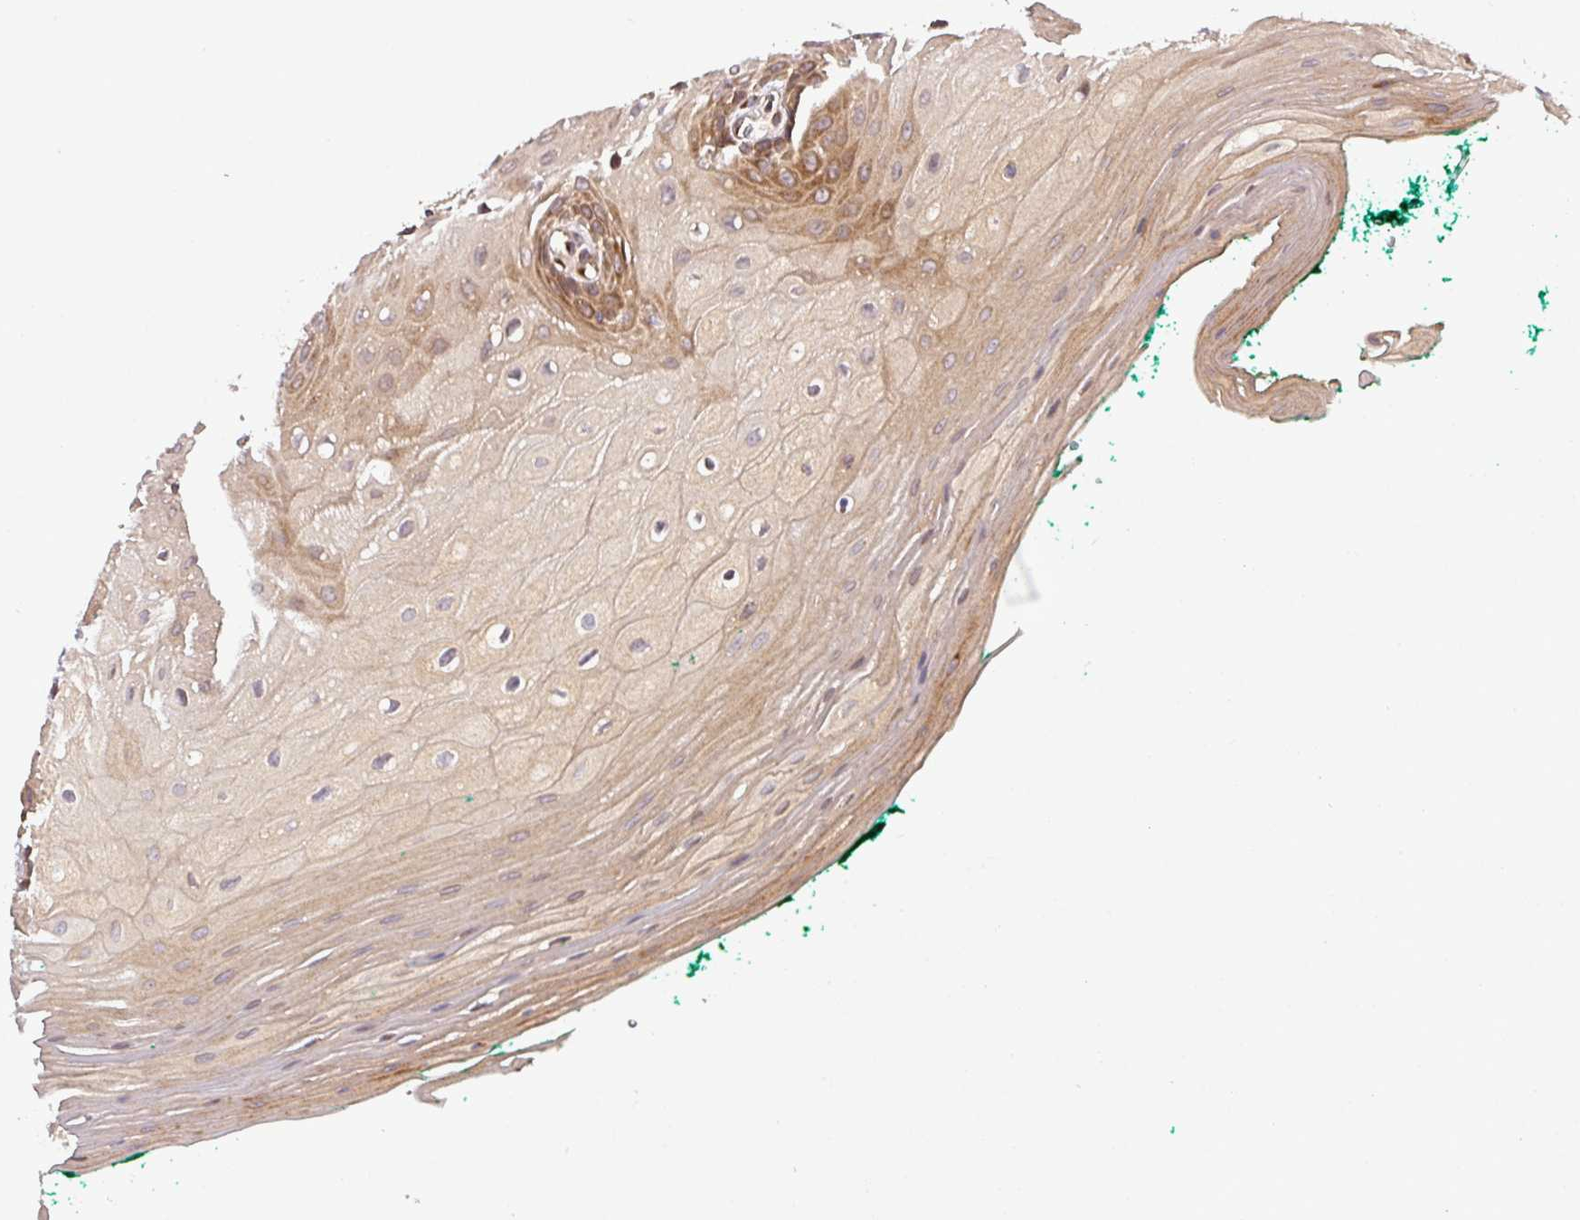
{"staining": {"intensity": "strong", "quantity": "25%-75%", "location": "cytoplasmic/membranous"}, "tissue": "oral mucosa", "cell_type": "Squamous epithelial cells", "image_type": "normal", "snomed": [{"axis": "morphology", "description": "Normal tissue, NOS"}, {"axis": "morphology", "description": "Squamous cell carcinoma, NOS"}, {"axis": "topography", "description": "Oral tissue"}, {"axis": "topography", "description": "Tounge, NOS"}, {"axis": "topography", "description": "Head-Neck"}], "caption": "Approximately 25%-75% of squamous epithelial cells in benign oral mucosa demonstrate strong cytoplasmic/membranous protein positivity as visualized by brown immunohistochemical staining.", "gene": "ART1", "patient": {"sex": "male", "age": 79}}